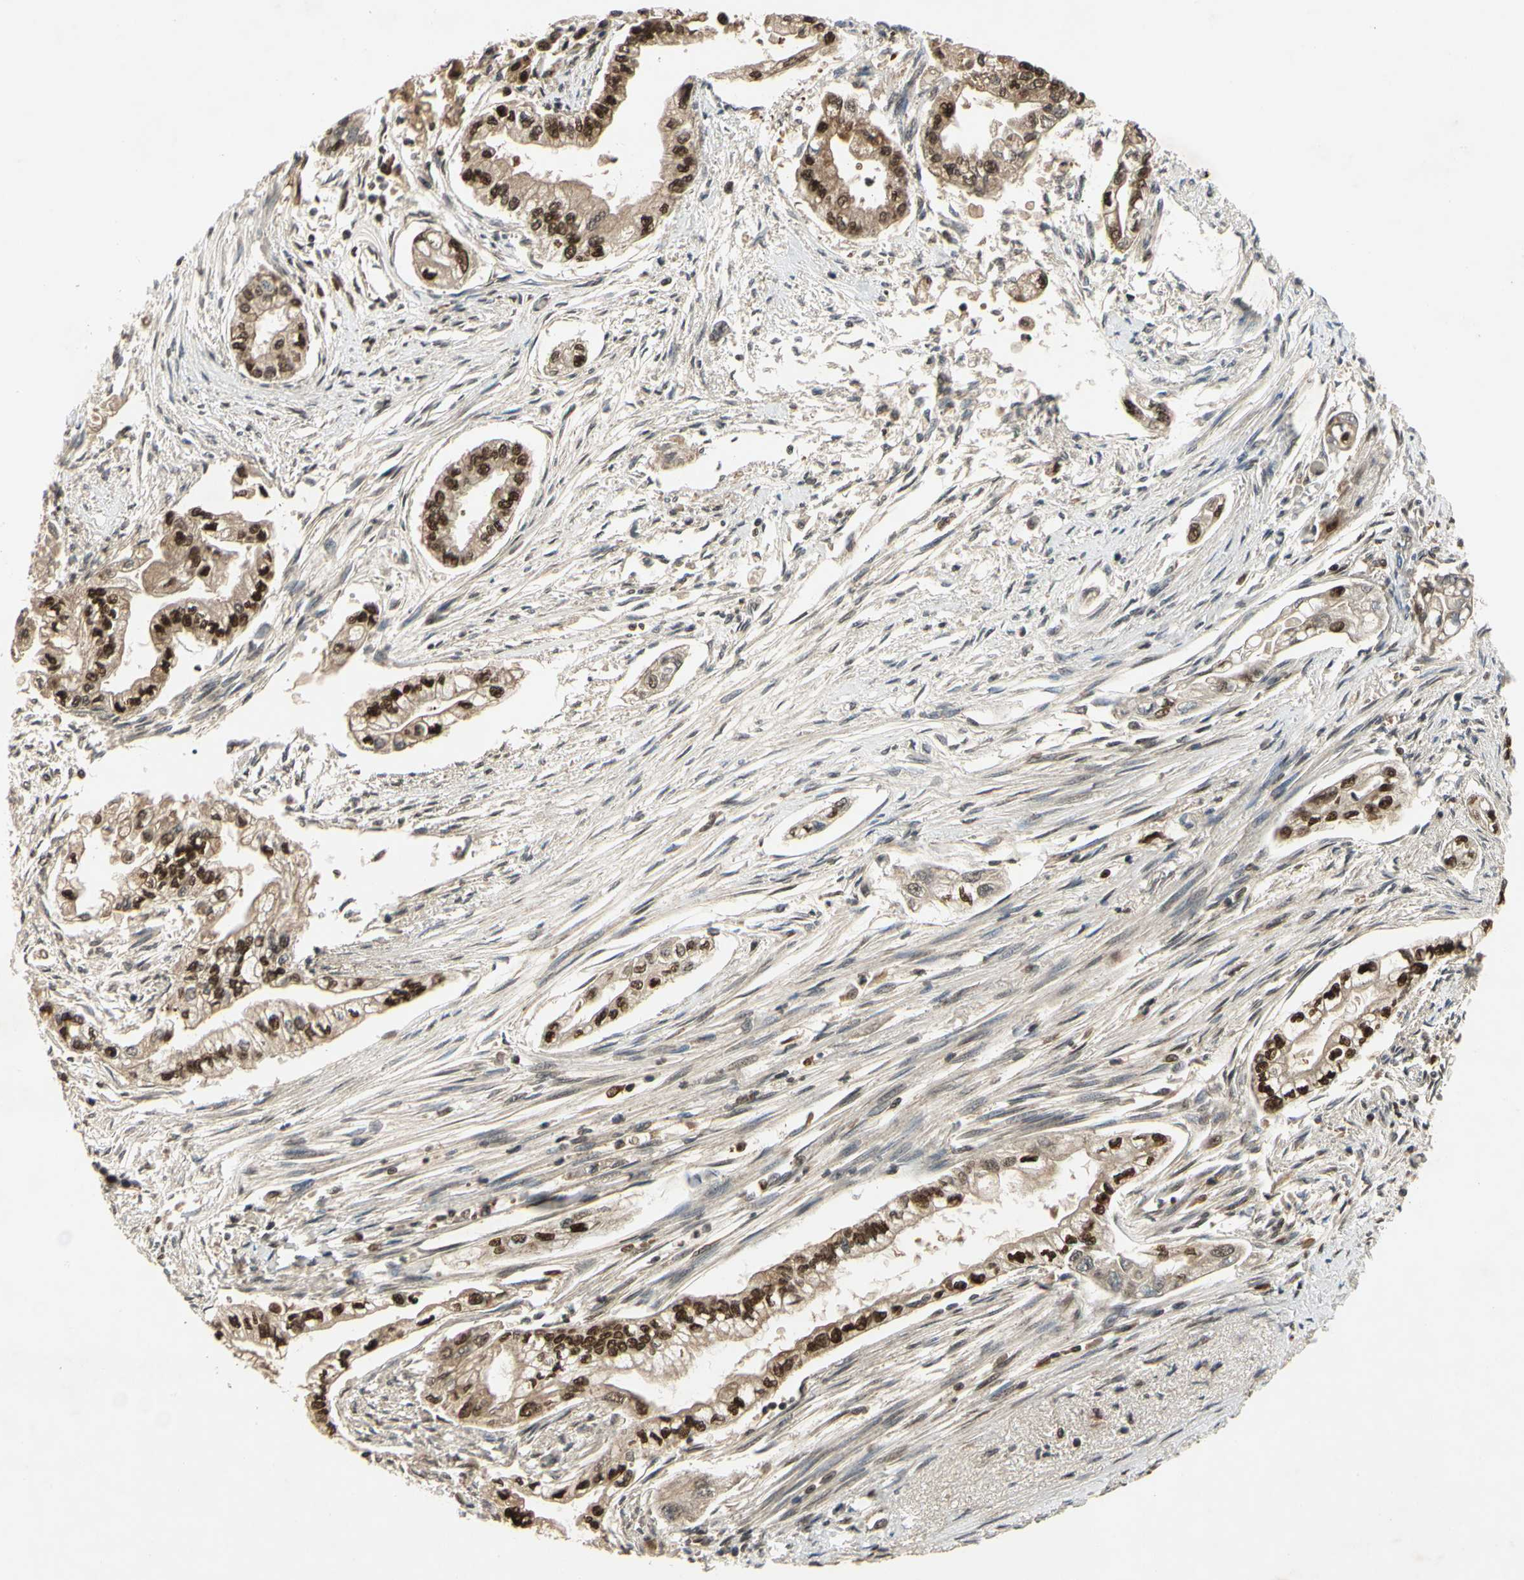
{"staining": {"intensity": "strong", "quantity": "25%-75%", "location": "nuclear"}, "tissue": "pancreatic cancer", "cell_type": "Tumor cells", "image_type": "cancer", "snomed": [{"axis": "morphology", "description": "Normal tissue, NOS"}, {"axis": "topography", "description": "Pancreas"}], "caption": "This is an image of immunohistochemistry (IHC) staining of pancreatic cancer, which shows strong staining in the nuclear of tumor cells.", "gene": "GSR", "patient": {"sex": "male", "age": 42}}